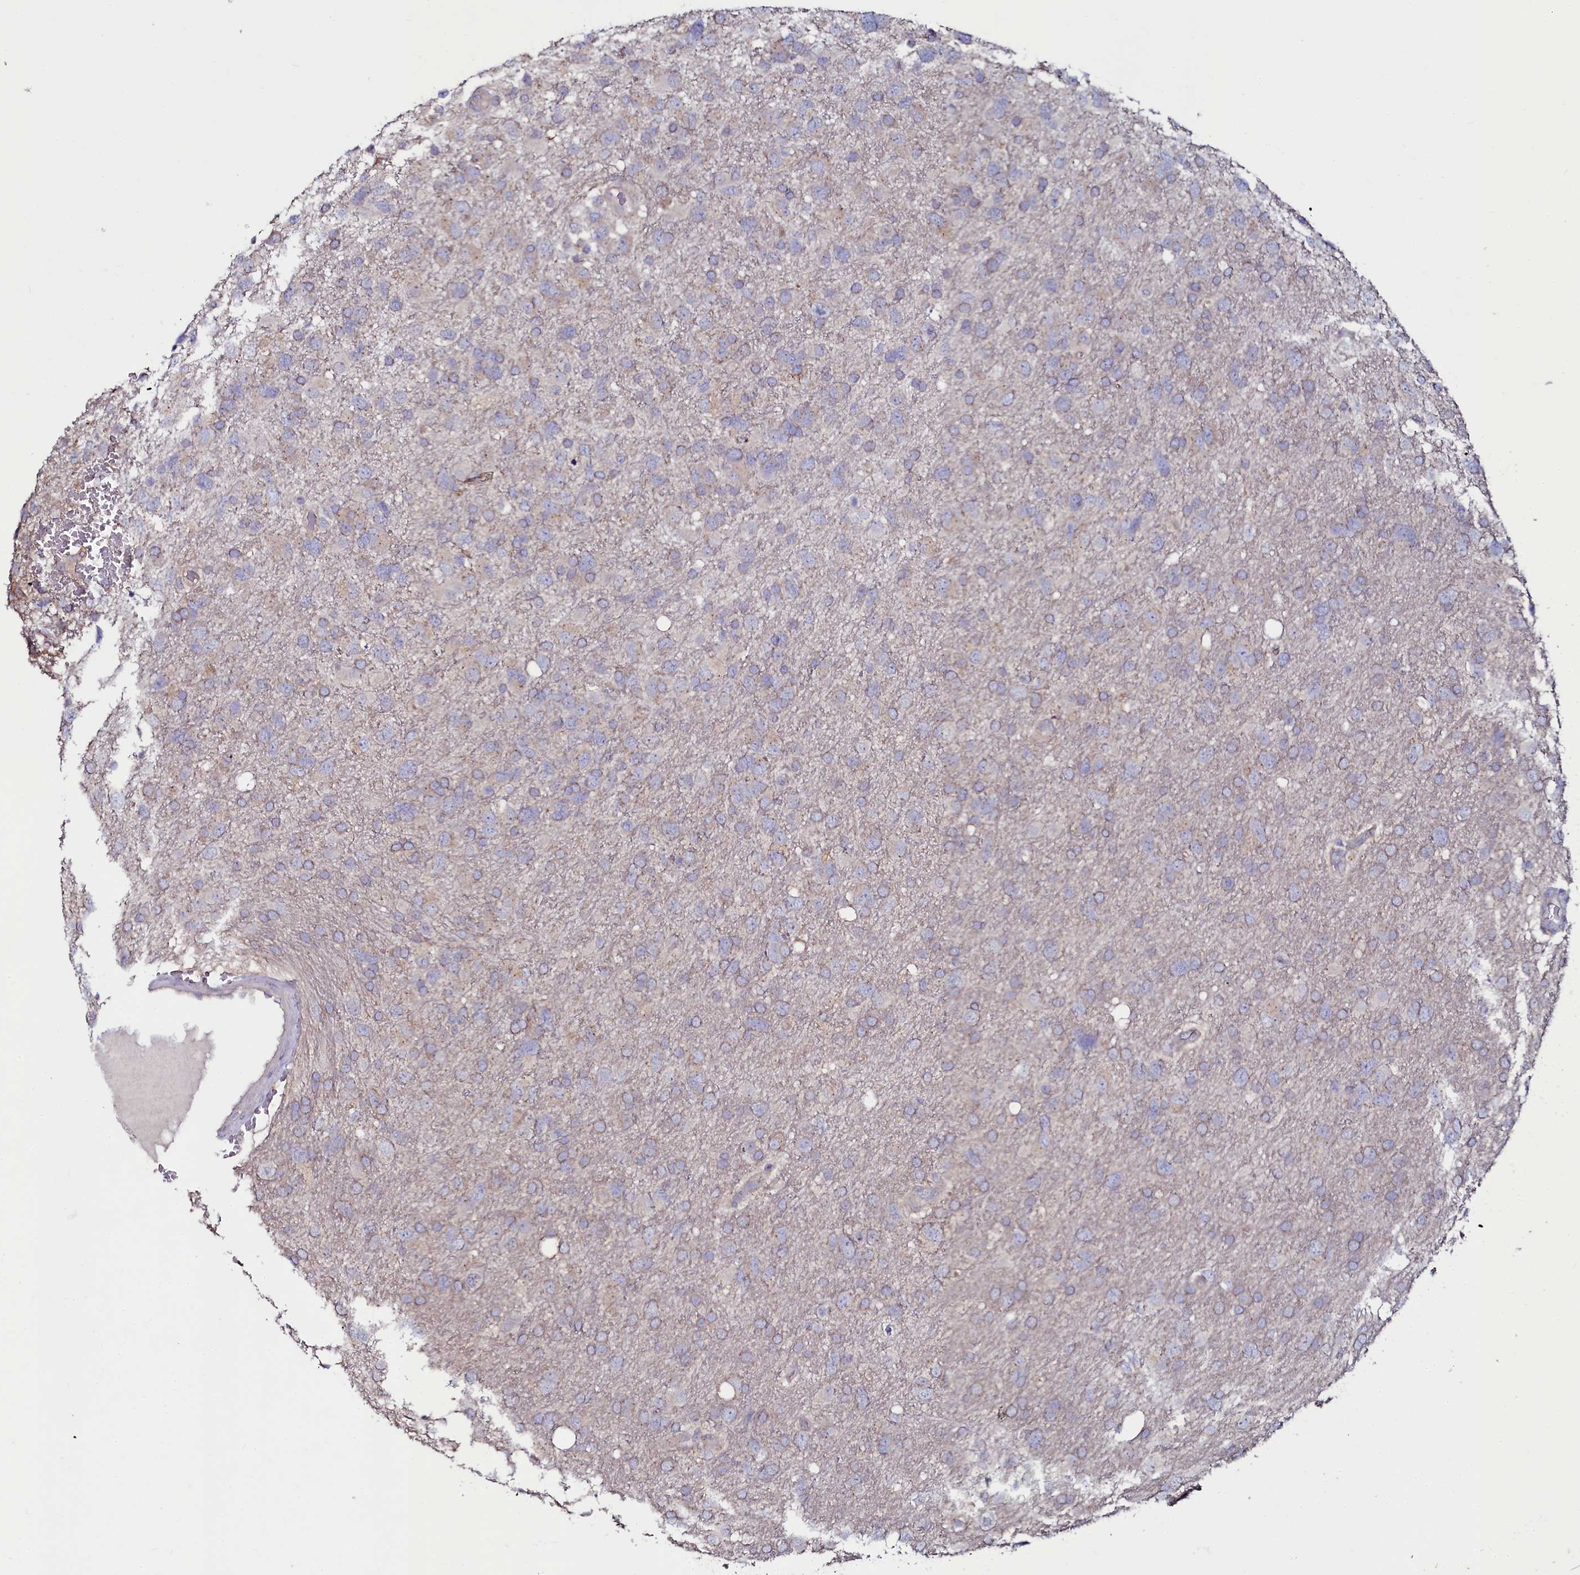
{"staining": {"intensity": "weak", "quantity": "<25%", "location": "cytoplasmic/membranous"}, "tissue": "glioma", "cell_type": "Tumor cells", "image_type": "cancer", "snomed": [{"axis": "morphology", "description": "Glioma, malignant, High grade"}, {"axis": "topography", "description": "Brain"}], "caption": "The IHC micrograph has no significant expression in tumor cells of glioma tissue.", "gene": "USPL1", "patient": {"sex": "male", "age": 61}}